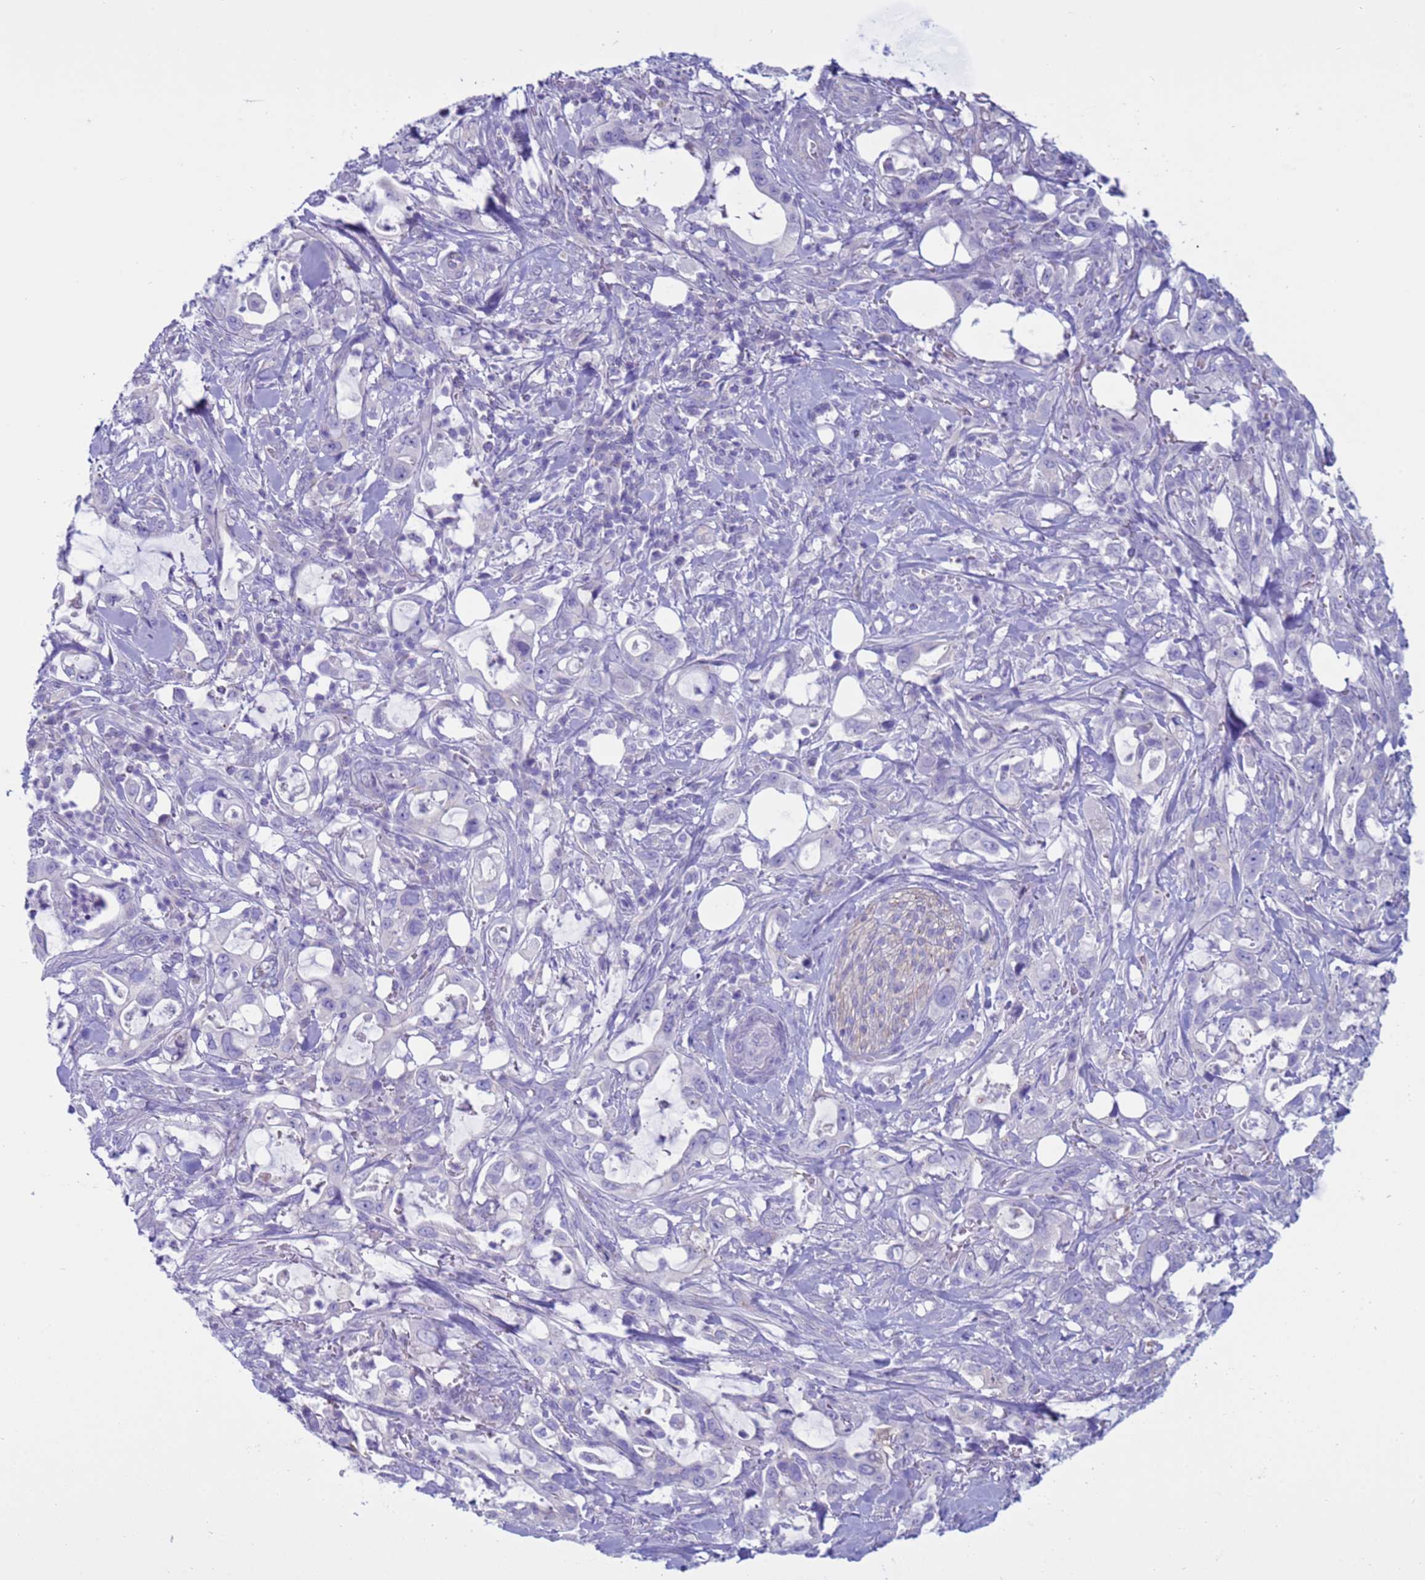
{"staining": {"intensity": "negative", "quantity": "none", "location": "none"}, "tissue": "pancreatic cancer", "cell_type": "Tumor cells", "image_type": "cancer", "snomed": [{"axis": "morphology", "description": "Adenocarcinoma, NOS"}, {"axis": "topography", "description": "Pancreas"}], "caption": "Protein analysis of pancreatic cancer exhibits no significant expression in tumor cells.", "gene": "CST4", "patient": {"sex": "female", "age": 61}}